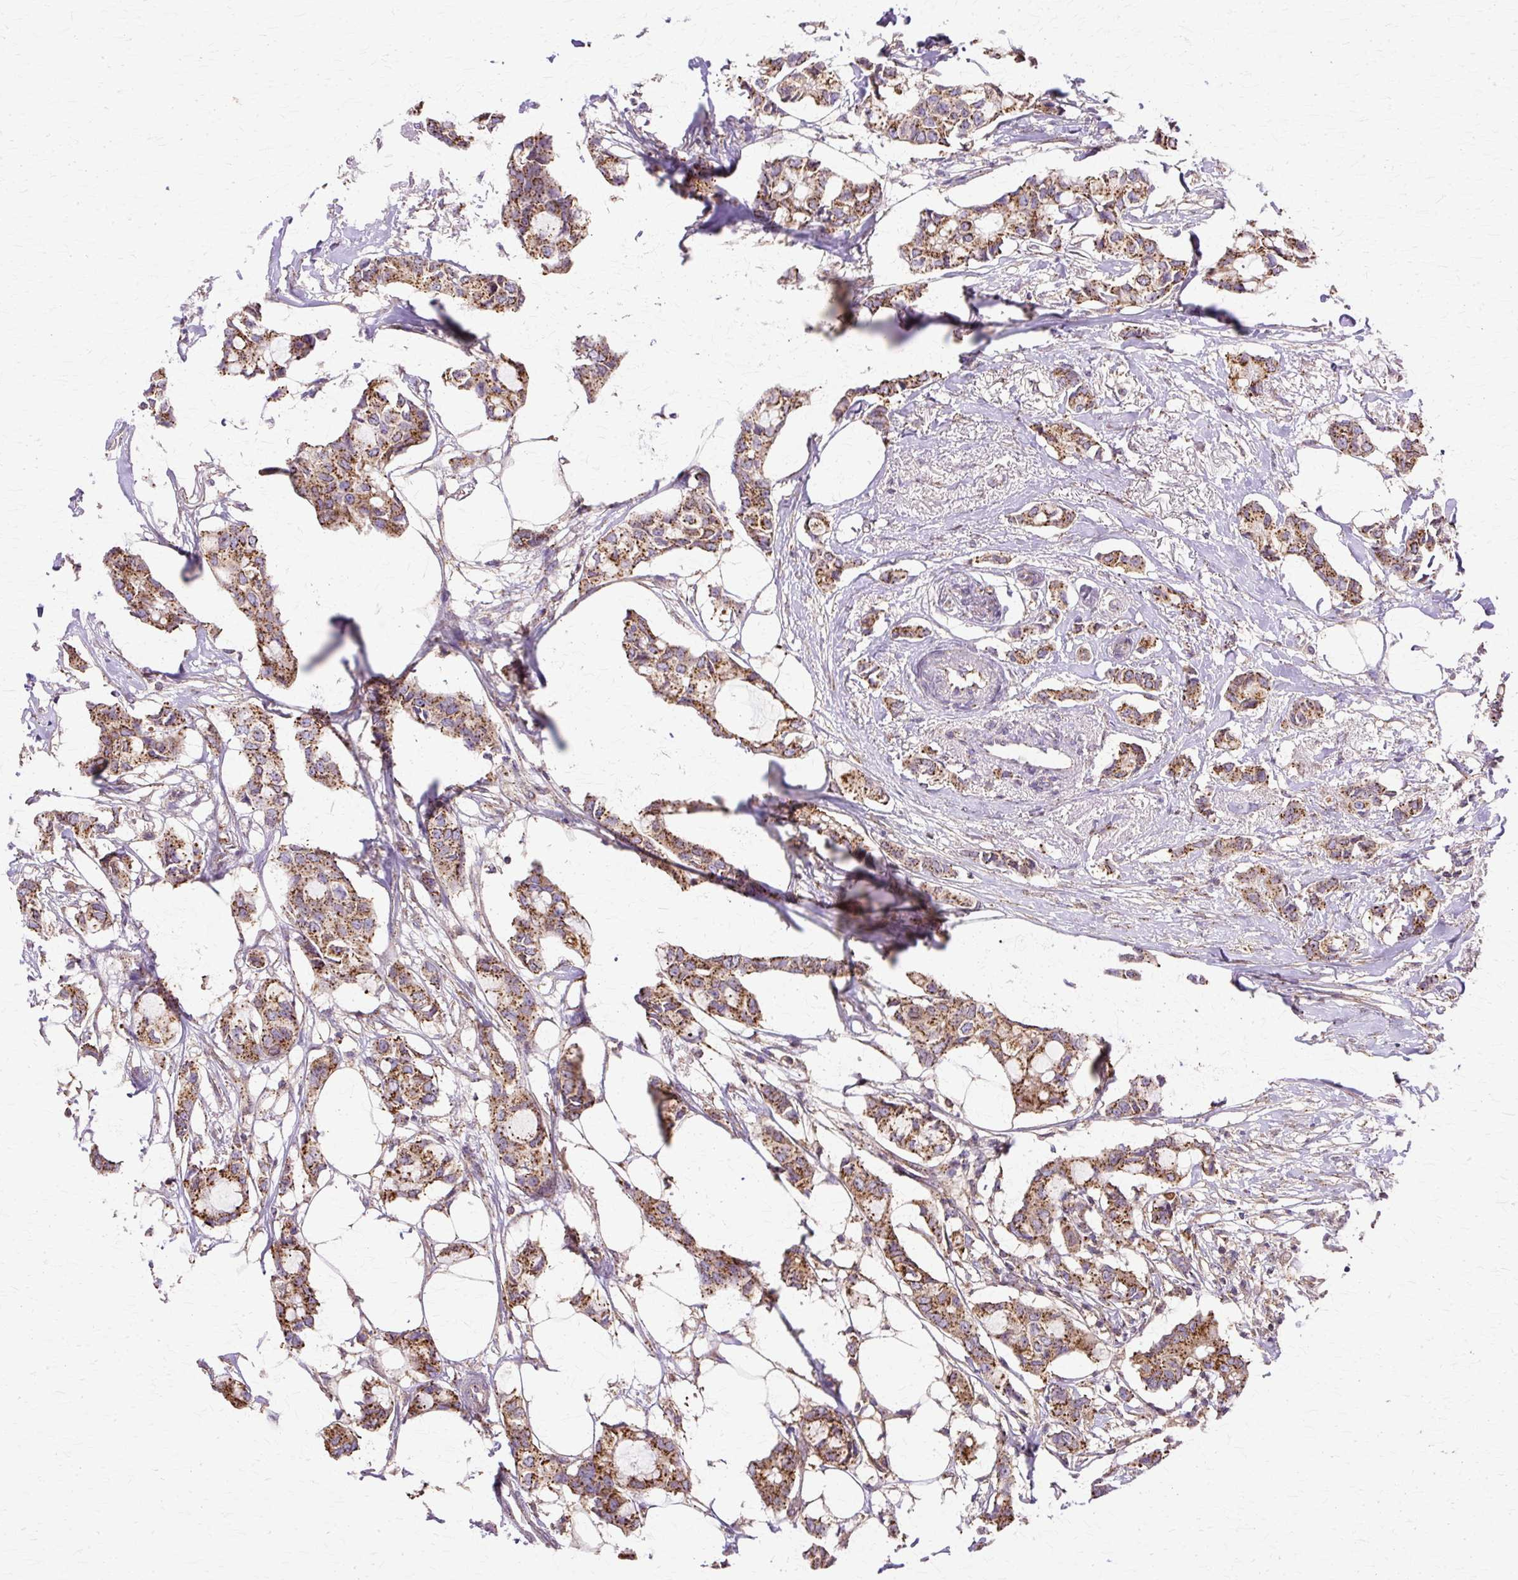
{"staining": {"intensity": "strong", "quantity": ">75%", "location": "cytoplasmic/membranous"}, "tissue": "breast cancer", "cell_type": "Tumor cells", "image_type": "cancer", "snomed": [{"axis": "morphology", "description": "Duct carcinoma"}, {"axis": "topography", "description": "Breast"}], "caption": "Breast intraductal carcinoma tissue demonstrates strong cytoplasmic/membranous staining in about >75% of tumor cells, visualized by immunohistochemistry.", "gene": "COPB1", "patient": {"sex": "female", "age": 73}}